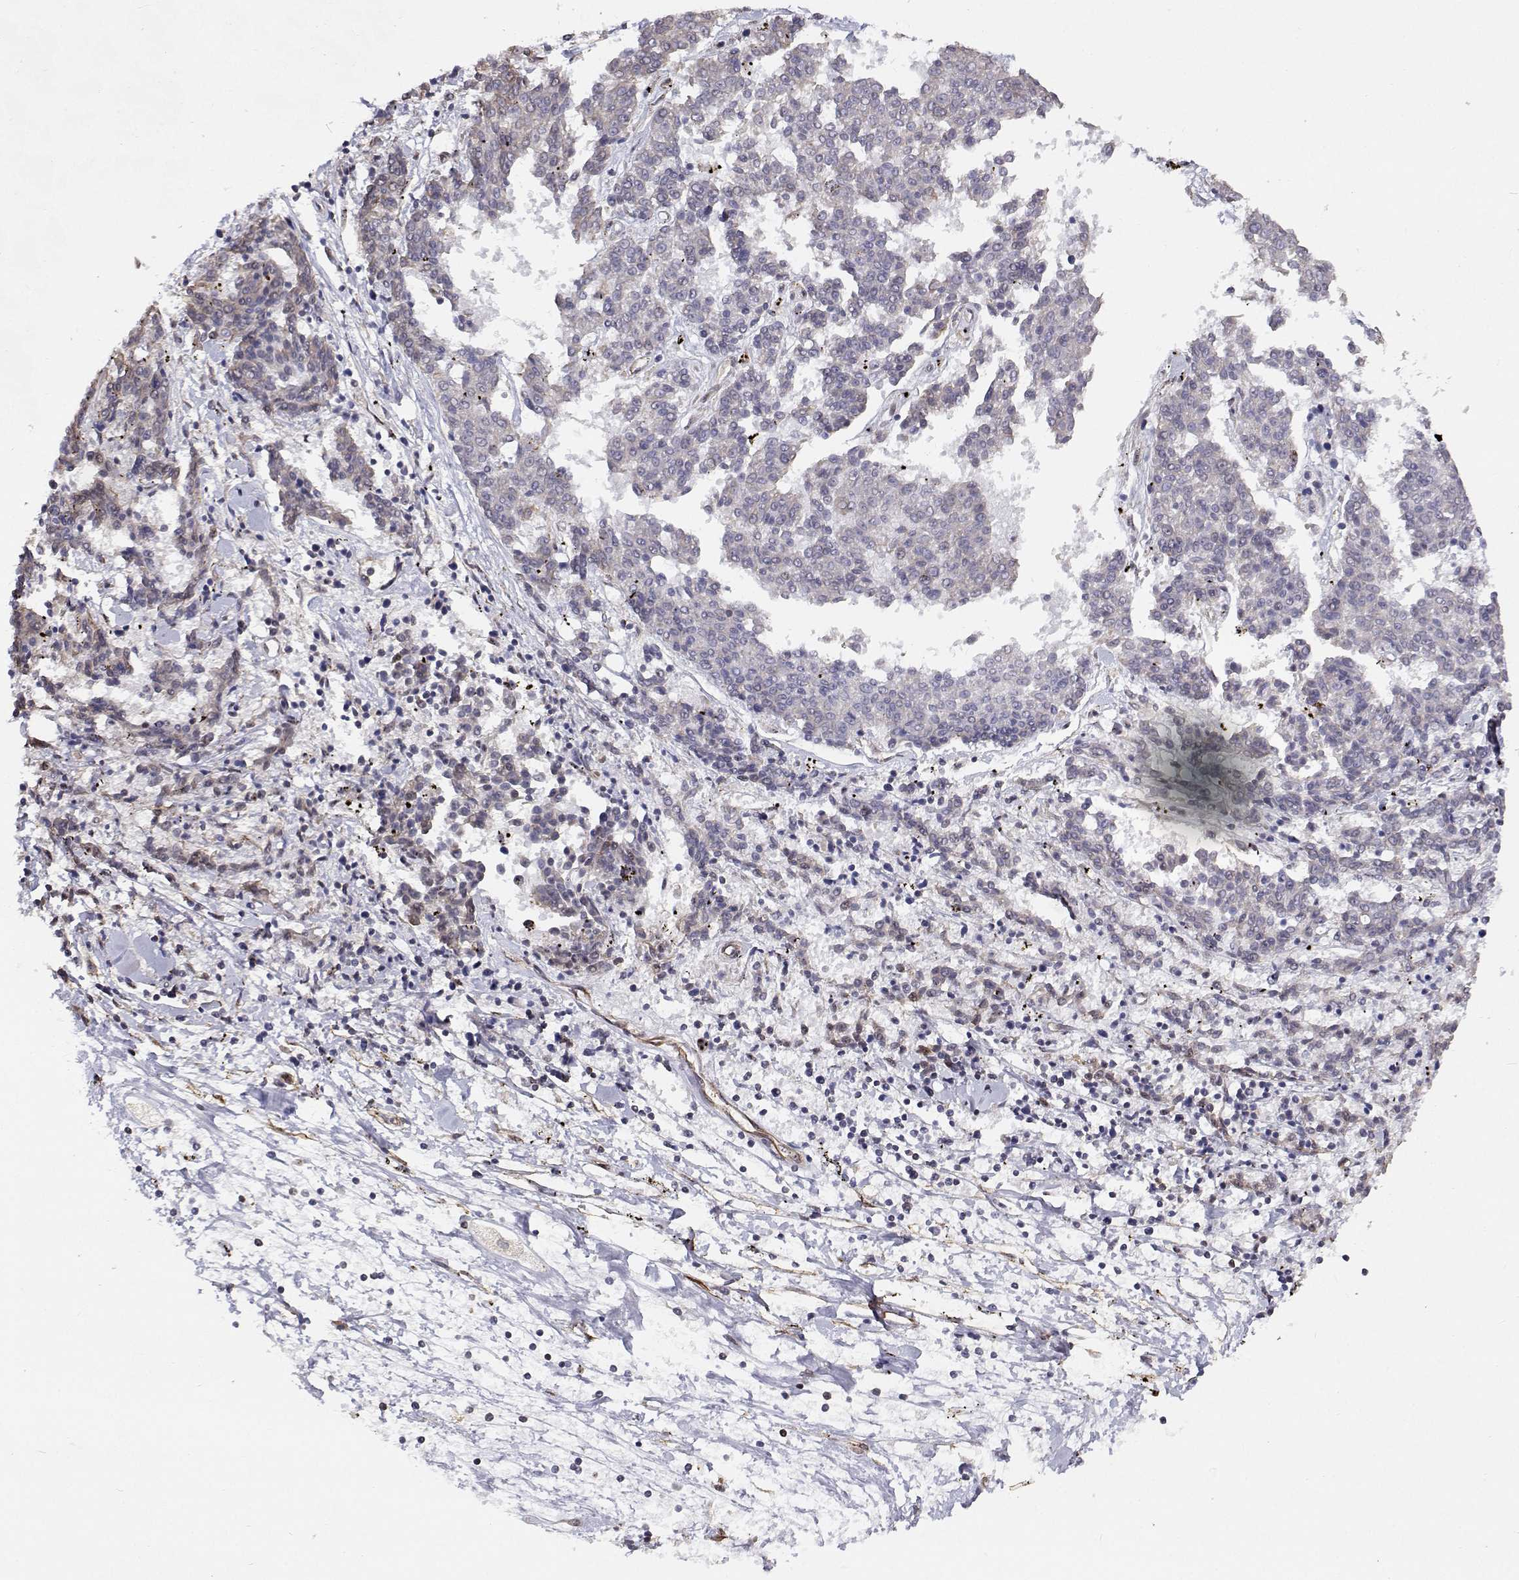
{"staining": {"intensity": "negative", "quantity": "none", "location": "none"}, "tissue": "melanoma", "cell_type": "Tumor cells", "image_type": "cancer", "snomed": [{"axis": "morphology", "description": "Malignant melanoma, NOS"}, {"axis": "topography", "description": "Skin"}], "caption": "DAB (3,3'-diaminobenzidine) immunohistochemical staining of malignant melanoma reveals no significant positivity in tumor cells.", "gene": "GSDMA", "patient": {"sex": "female", "age": 72}}